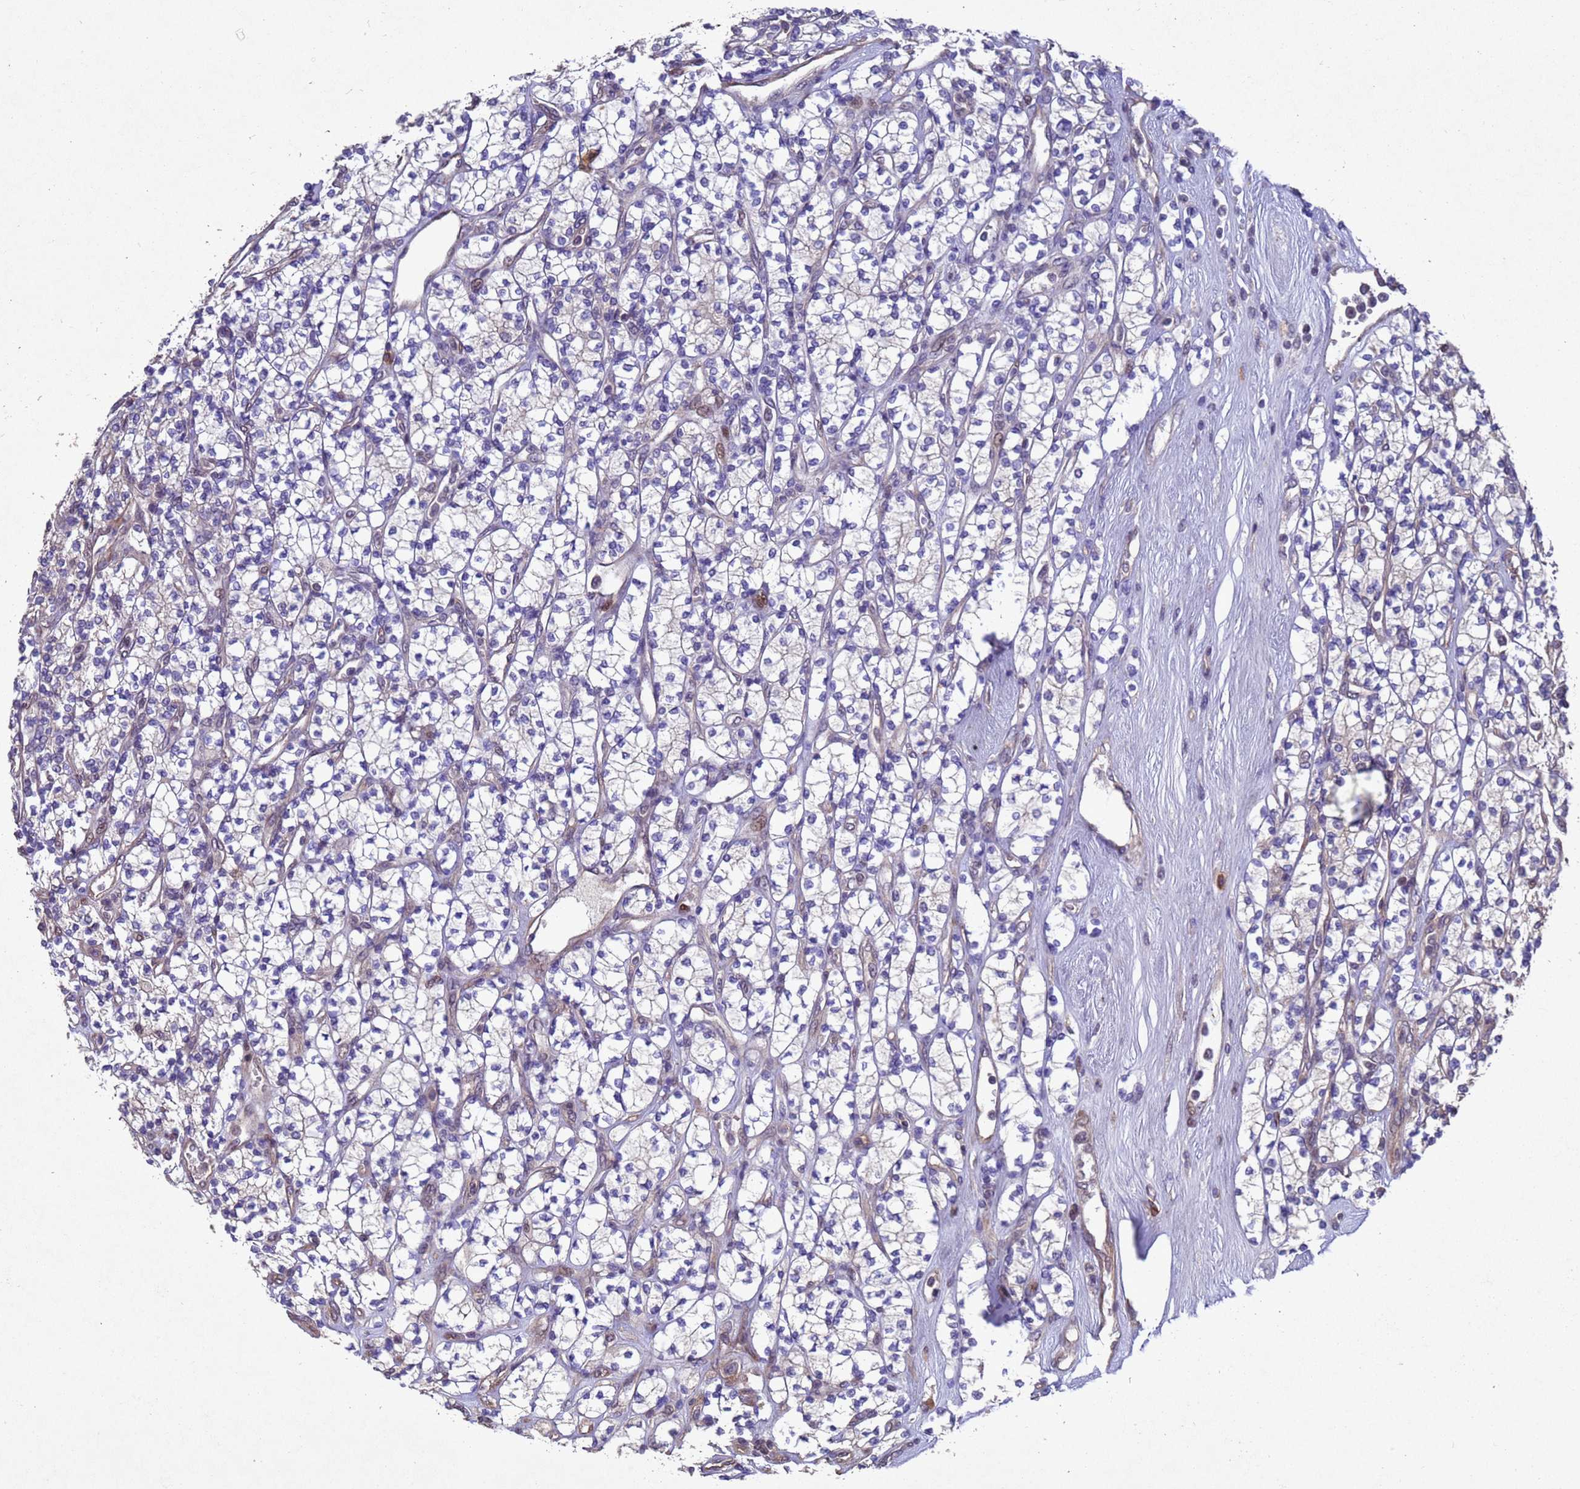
{"staining": {"intensity": "weak", "quantity": "<25%", "location": "nuclear"}, "tissue": "renal cancer", "cell_type": "Tumor cells", "image_type": "cancer", "snomed": [{"axis": "morphology", "description": "Adenocarcinoma, NOS"}, {"axis": "topography", "description": "Kidney"}], "caption": "DAB (3,3'-diaminobenzidine) immunohistochemical staining of human renal cancer (adenocarcinoma) shows no significant positivity in tumor cells.", "gene": "TBK1", "patient": {"sex": "male", "age": 77}}